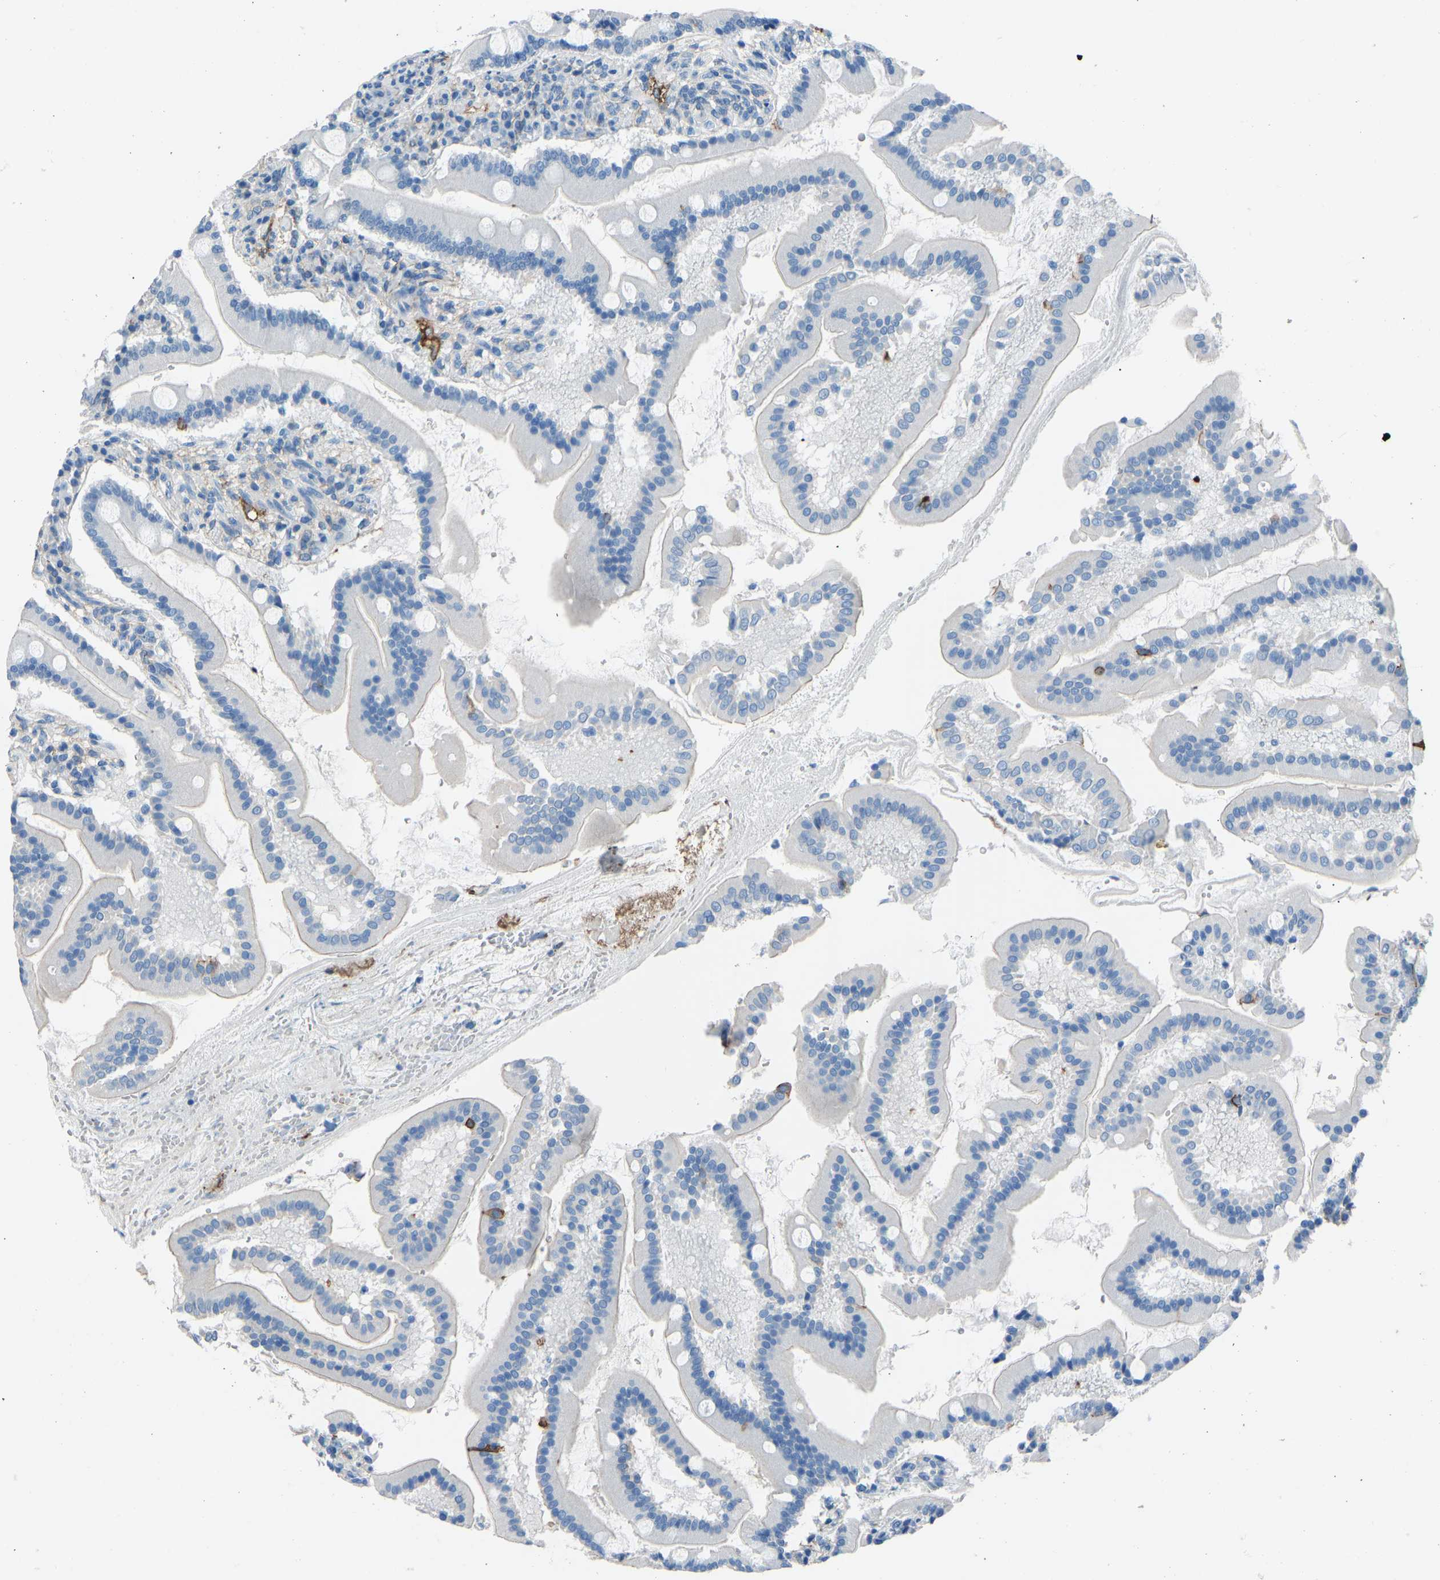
{"staining": {"intensity": "strong", "quantity": "<25%", "location": "cytoplasmic/membranous"}, "tissue": "duodenum", "cell_type": "Glandular cells", "image_type": "normal", "snomed": [{"axis": "morphology", "description": "Normal tissue, NOS"}, {"axis": "topography", "description": "Duodenum"}], "caption": "This histopathology image reveals unremarkable duodenum stained with immunohistochemistry (IHC) to label a protein in brown. The cytoplasmic/membranous of glandular cells show strong positivity for the protein. Nuclei are counter-stained blue.", "gene": "MYH10", "patient": {"sex": "male", "age": 50}}